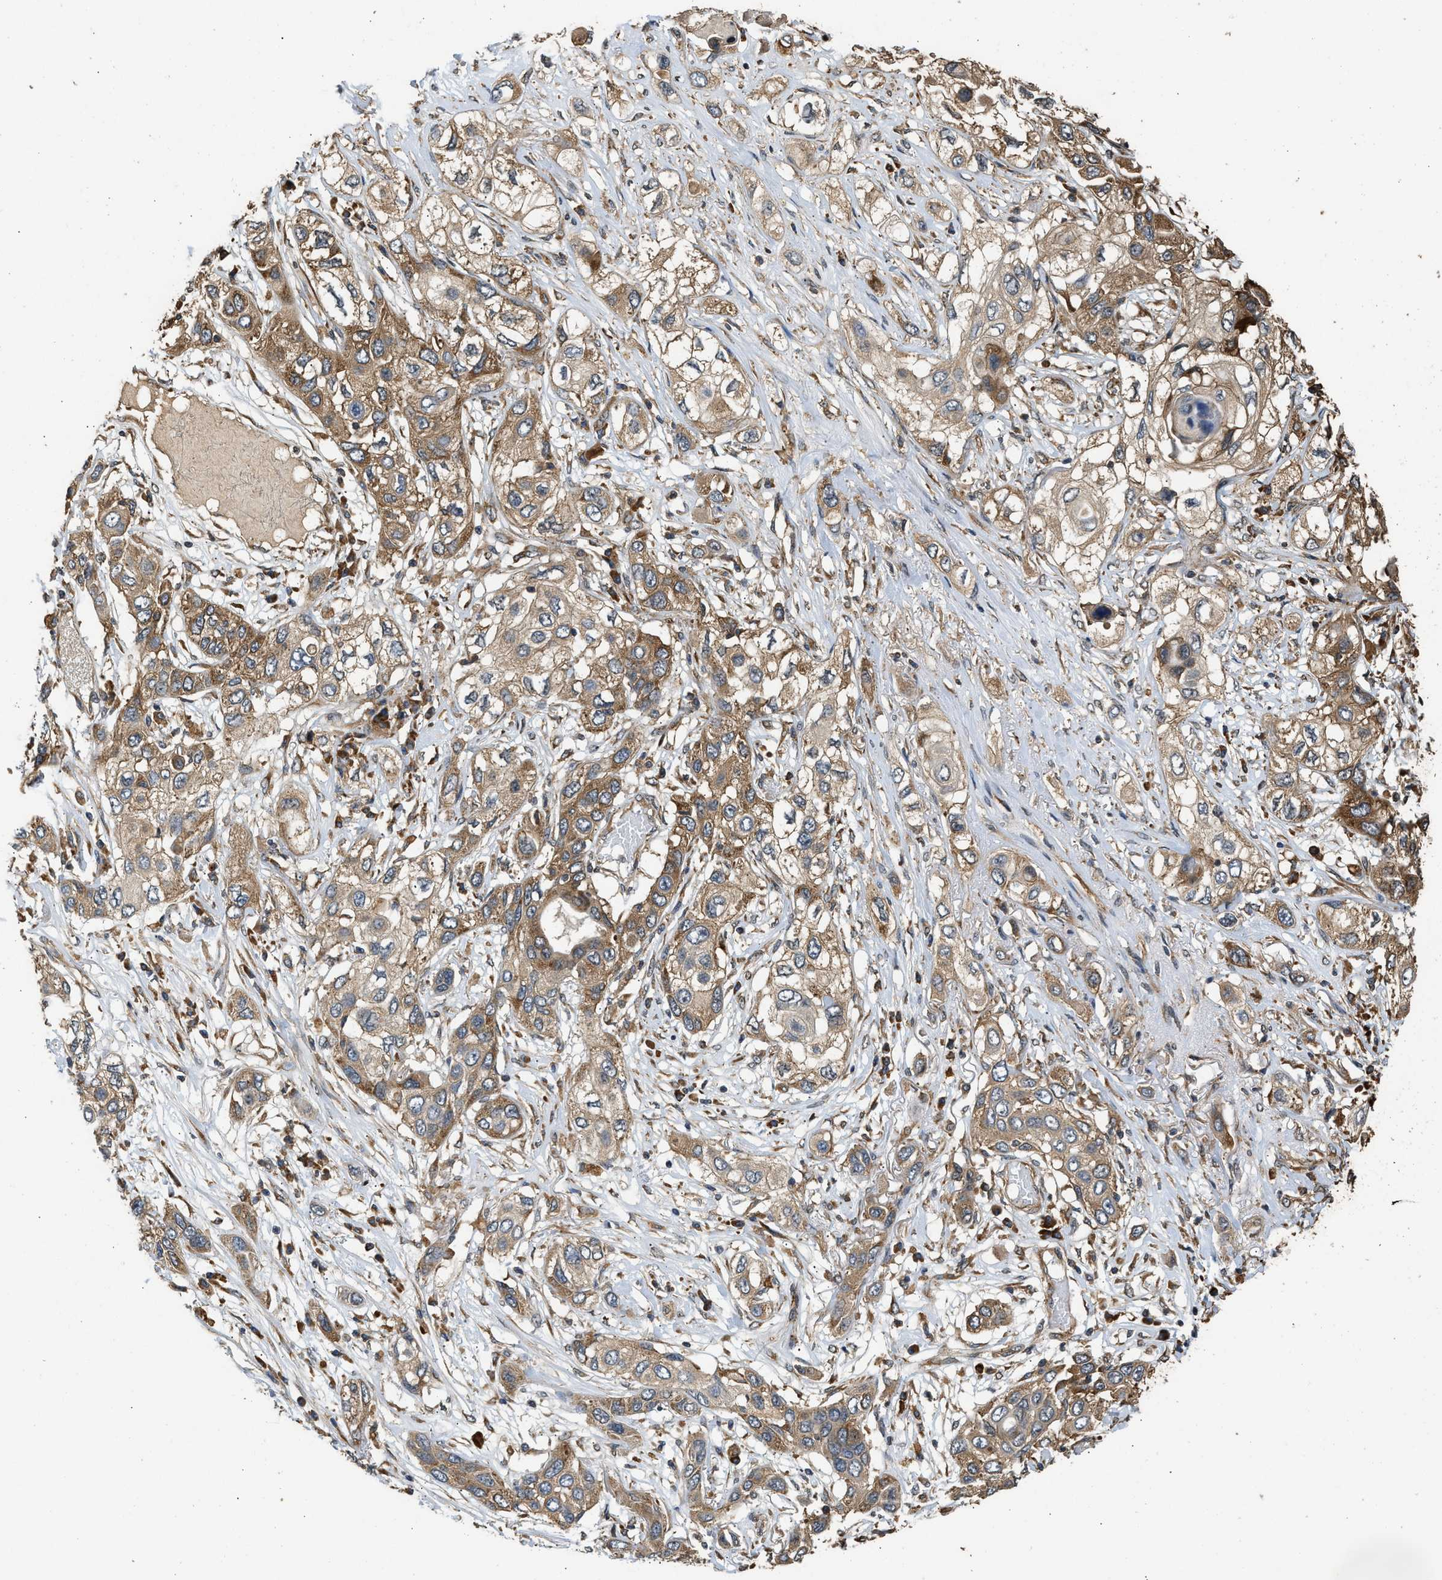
{"staining": {"intensity": "moderate", "quantity": ">75%", "location": "cytoplasmic/membranous"}, "tissue": "lung cancer", "cell_type": "Tumor cells", "image_type": "cancer", "snomed": [{"axis": "morphology", "description": "Squamous cell carcinoma, NOS"}, {"axis": "topography", "description": "Lung"}], "caption": "Protein expression analysis of human lung cancer reveals moderate cytoplasmic/membranous positivity in about >75% of tumor cells. Using DAB (3,3'-diaminobenzidine) (brown) and hematoxylin (blue) stains, captured at high magnification using brightfield microscopy.", "gene": "SLC36A4", "patient": {"sex": "male", "age": 71}}